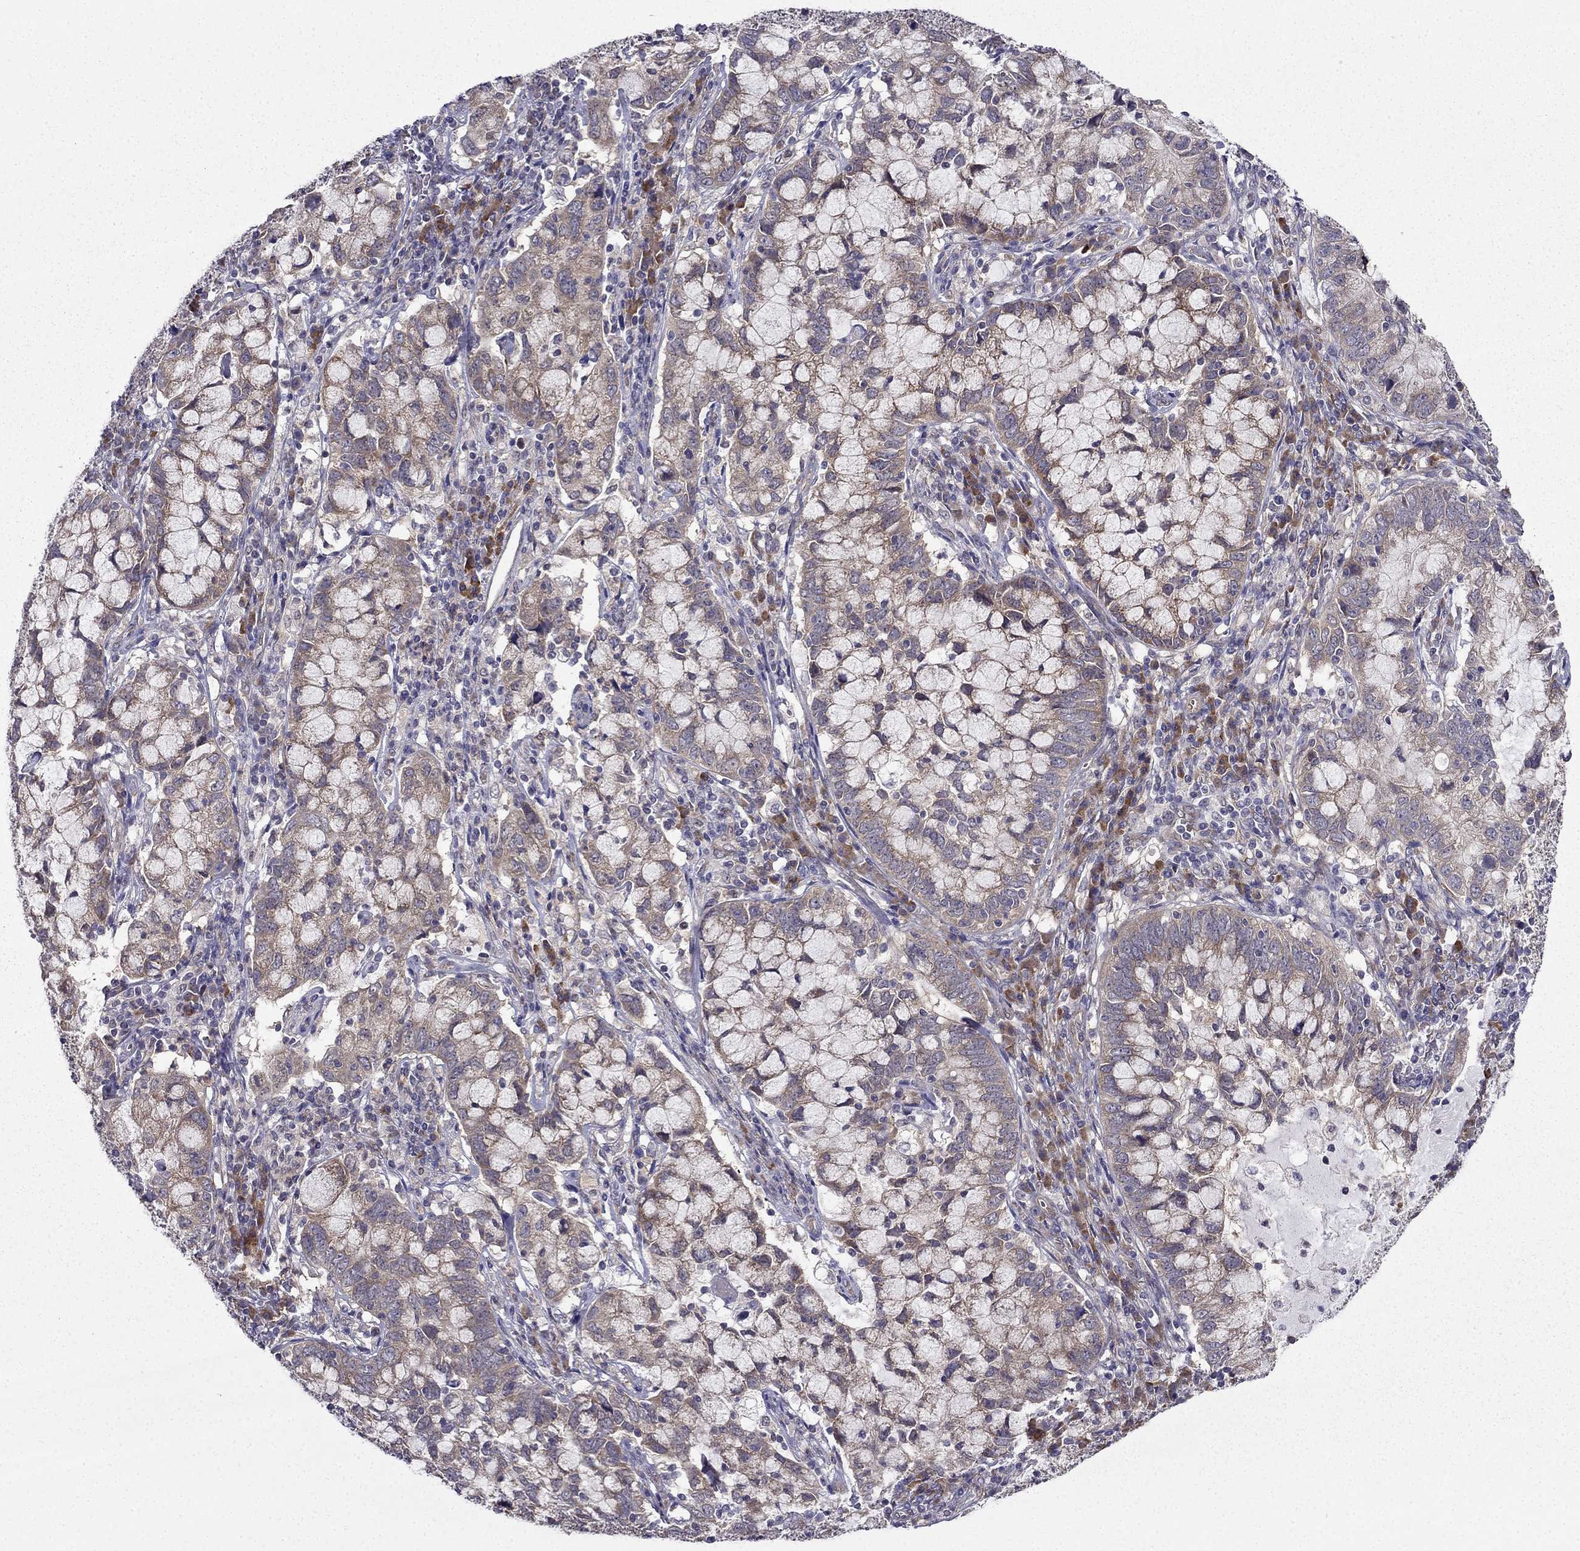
{"staining": {"intensity": "weak", "quantity": ">75%", "location": "cytoplasmic/membranous"}, "tissue": "cervical cancer", "cell_type": "Tumor cells", "image_type": "cancer", "snomed": [{"axis": "morphology", "description": "Adenocarcinoma, NOS"}, {"axis": "topography", "description": "Cervix"}], "caption": "Tumor cells reveal low levels of weak cytoplasmic/membranous staining in approximately >75% of cells in human cervical cancer (adenocarcinoma). (IHC, brightfield microscopy, high magnification).", "gene": "ARHGEF28", "patient": {"sex": "female", "age": 40}}